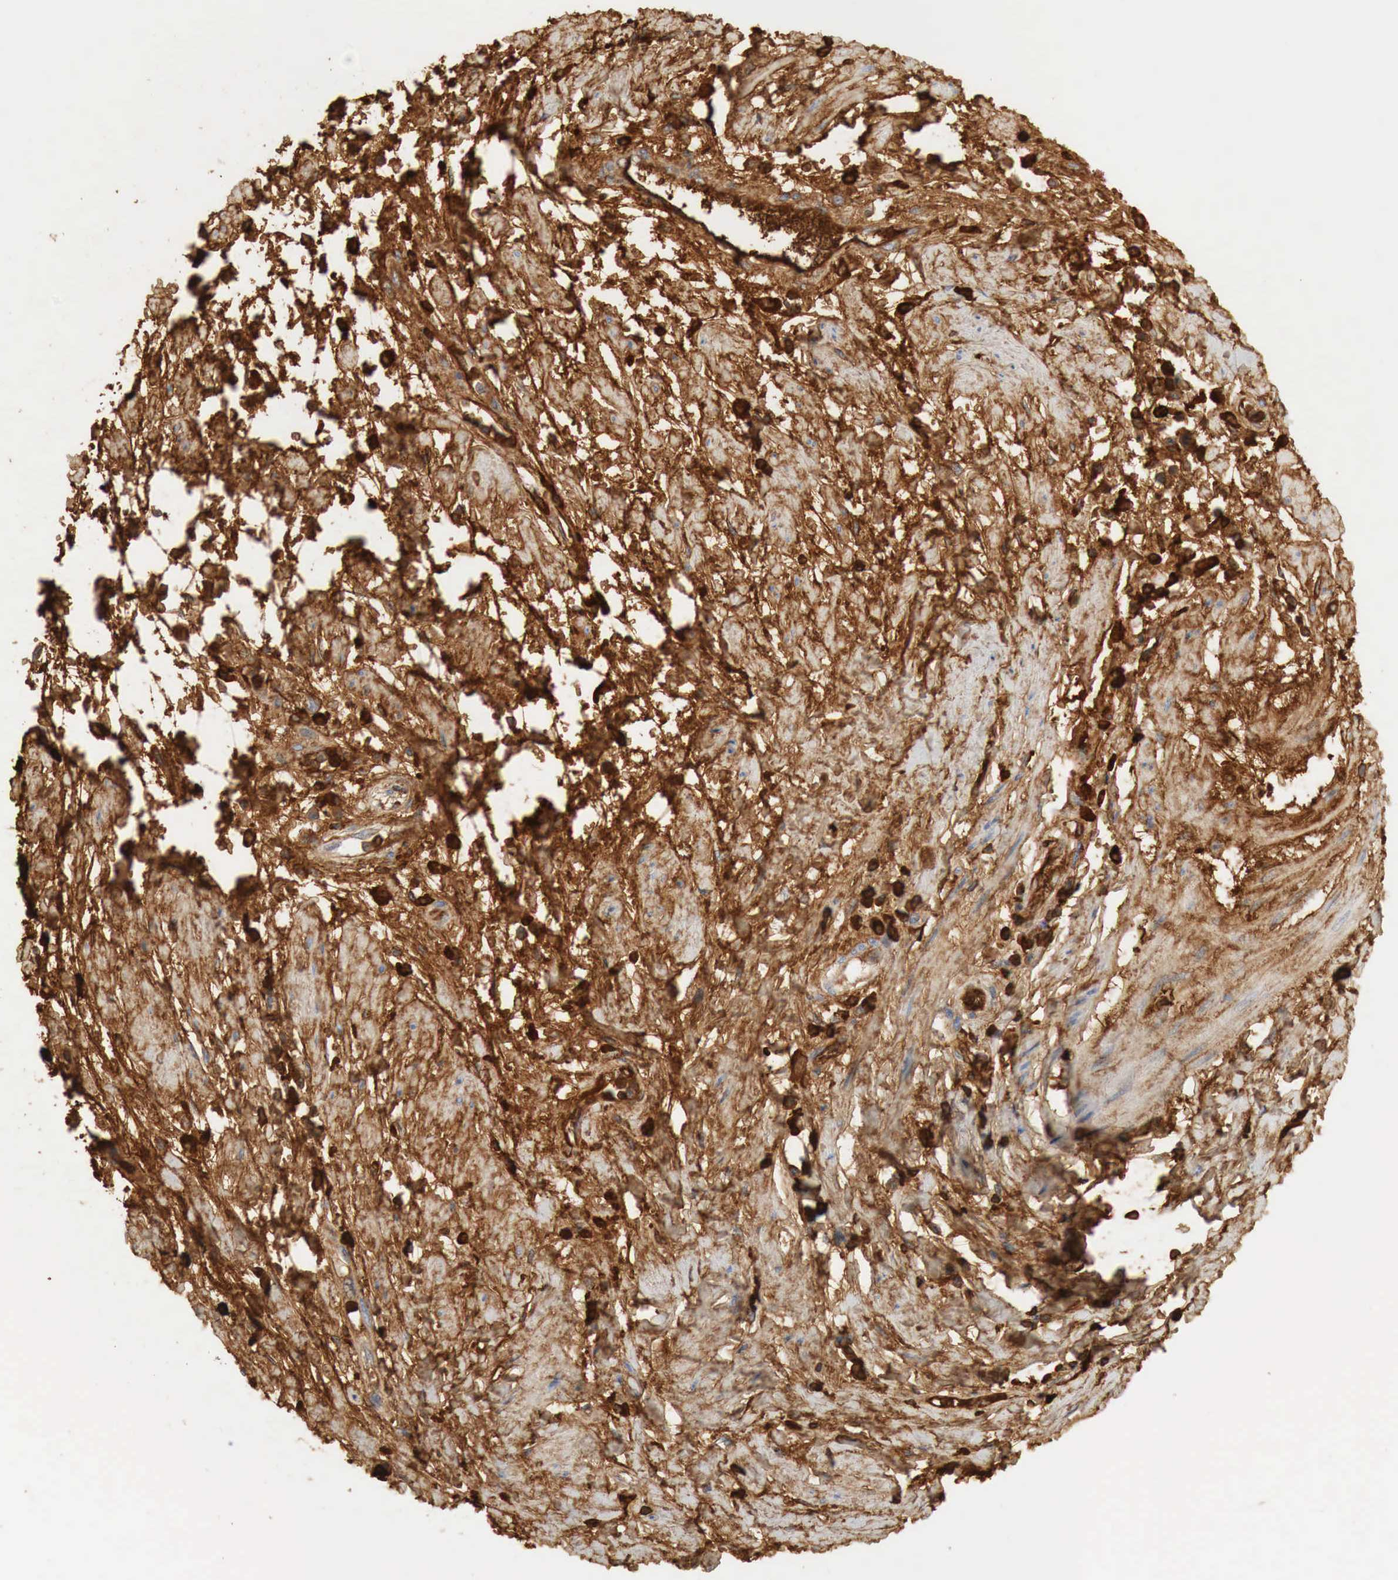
{"staining": {"intensity": "moderate", "quantity": "25%-75%", "location": "cytoplasmic/membranous"}, "tissue": "cervical cancer", "cell_type": "Tumor cells", "image_type": "cancer", "snomed": [{"axis": "morphology", "description": "Squamous cell carcinoma, NOS"}, {"axis": "topography", "description": "Cervix"}], "caption": "Protein staining of cervical squamous cell carcinoma tissue shows moderate cytoplasmic/membranous positivity in about 25%-75% of tumor cells.", "gene": "IGLC3", "patient": {"sex": "female", "age": 57}}